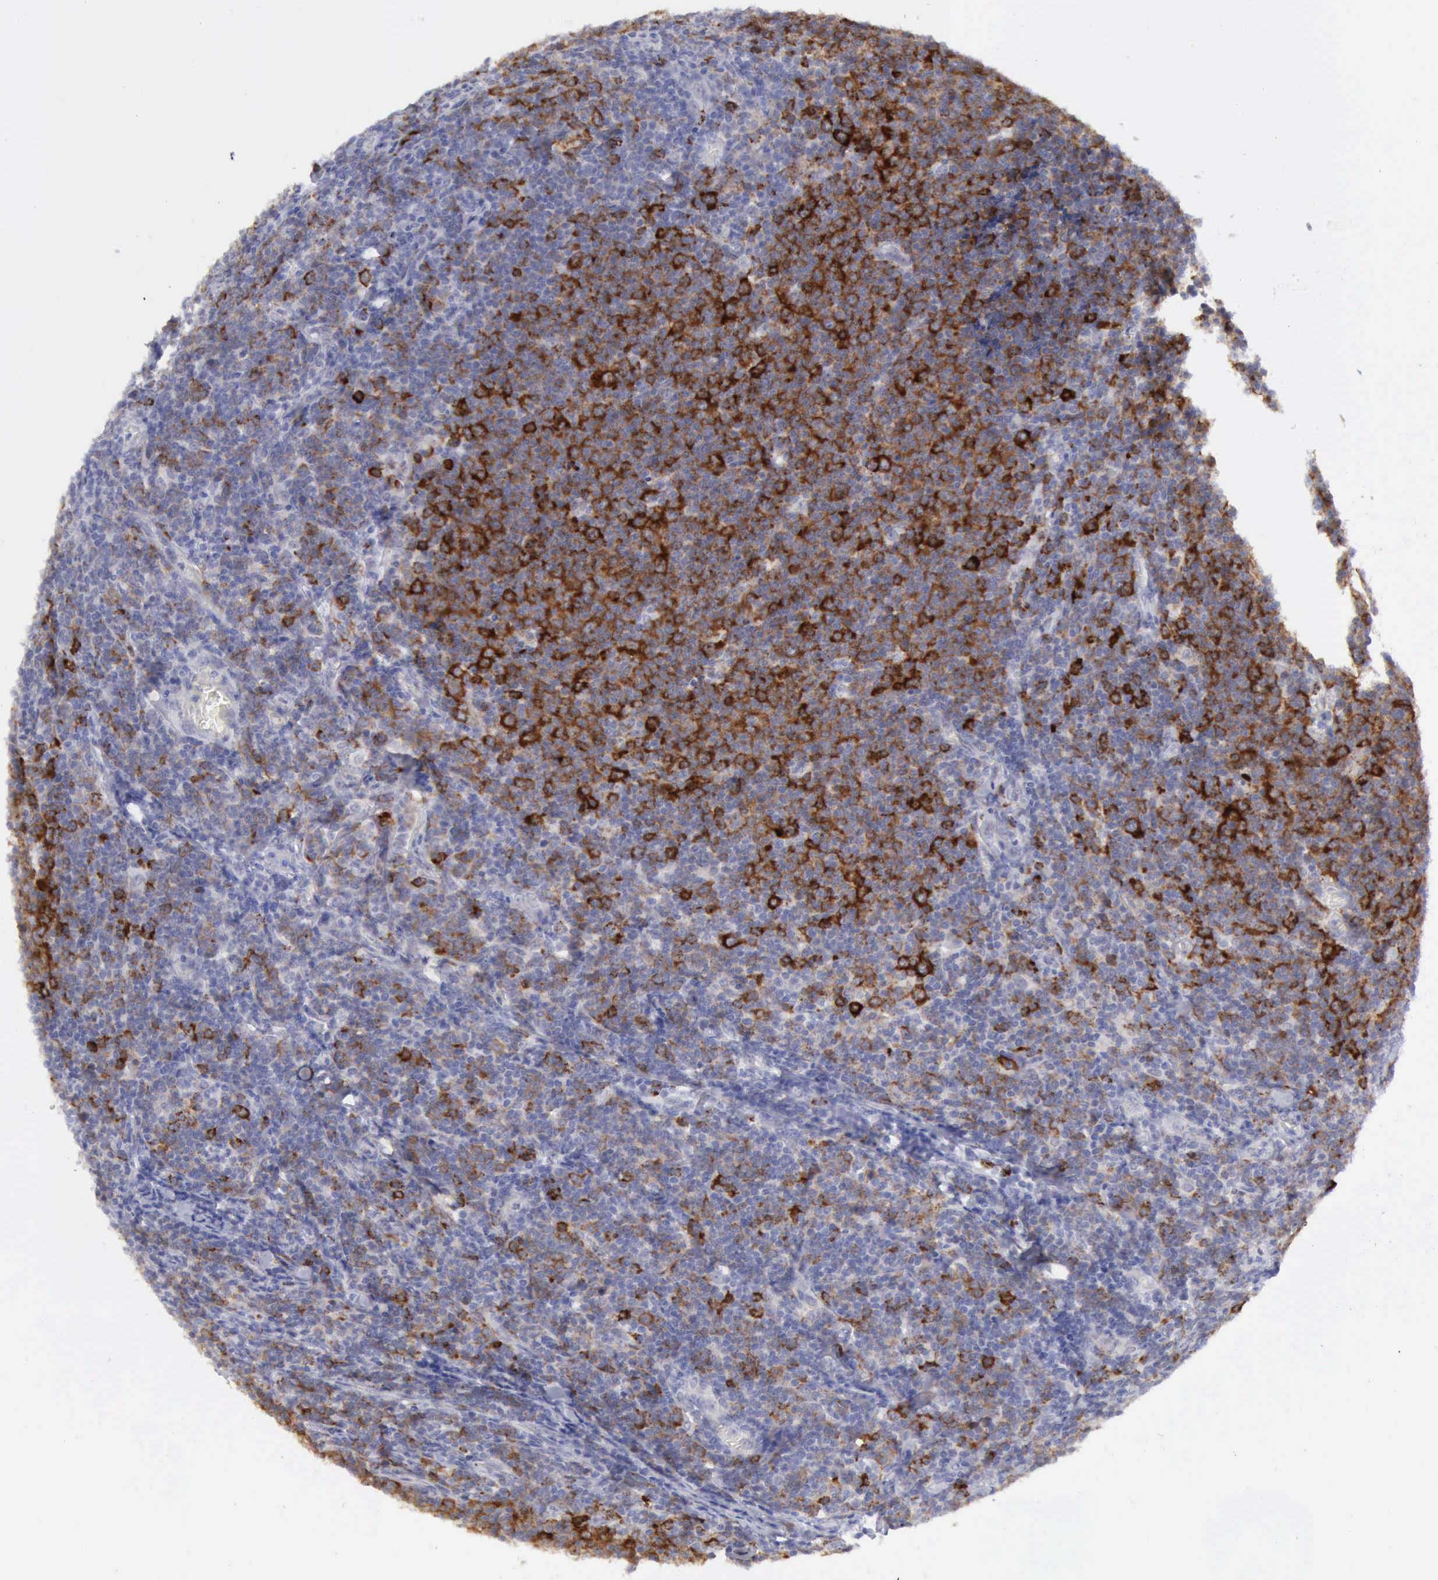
{"staining": {"intensity": "strong", "quantity": ">75%", "location": "cytoplasmic/membranous"}, "tissue": "lymphoma", "cell_type": "Tumor cells", "image_type": "cancer", "snomed": [{"axis": "morphology", "description": "Malignant lymphoma, non-Hodgkin's type, Low grade"}, {"axis": "topography", "description": "Lymph node"}], "caption": "A micrograph showing strong cytoplasmic/membranous expression in about >75% of tumor cells in lymphoma, as visualized by brown immunohistochemical staining.", "gene": "TFRC", "patient": {"sex": "male", "age": 74}}